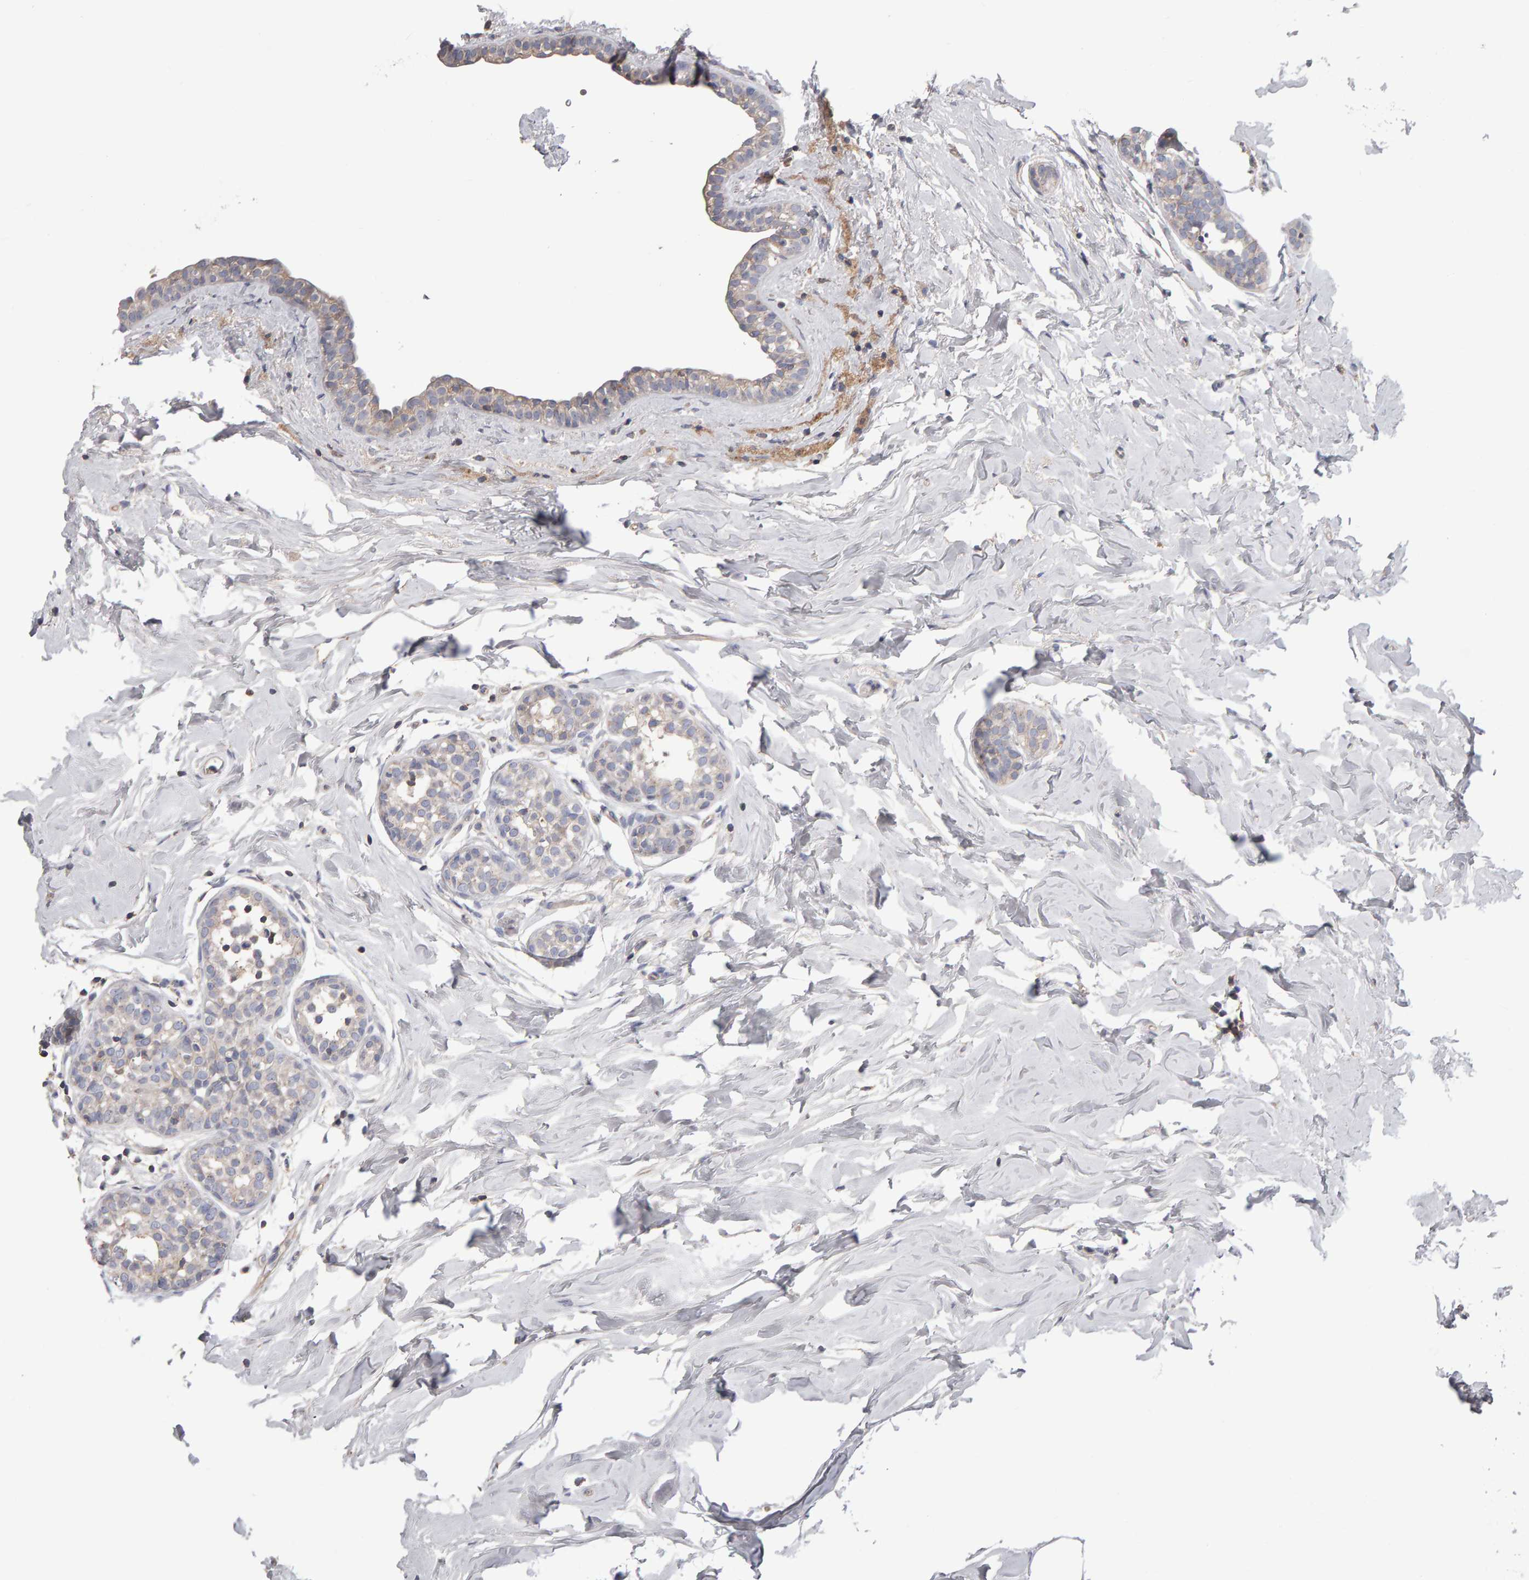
{"staining": {"intensity": "negative", "quantity": "none", "location": "none"}, "tissue": "breast cancer", "cell_type": "Tumor cells", "image_type": "cancer", "snomed": [{"axis": "morphology", "description": "Duct carcinoma"}, {"axis": "topography", "description": "Breast"}], "caption": "Tumor cells show no significant protein staining in breast invasive ductal carcinoma. Nuclei are stained in blue.", "gene": "PGS1", "patient": {"sex": "female", "age": 55}}